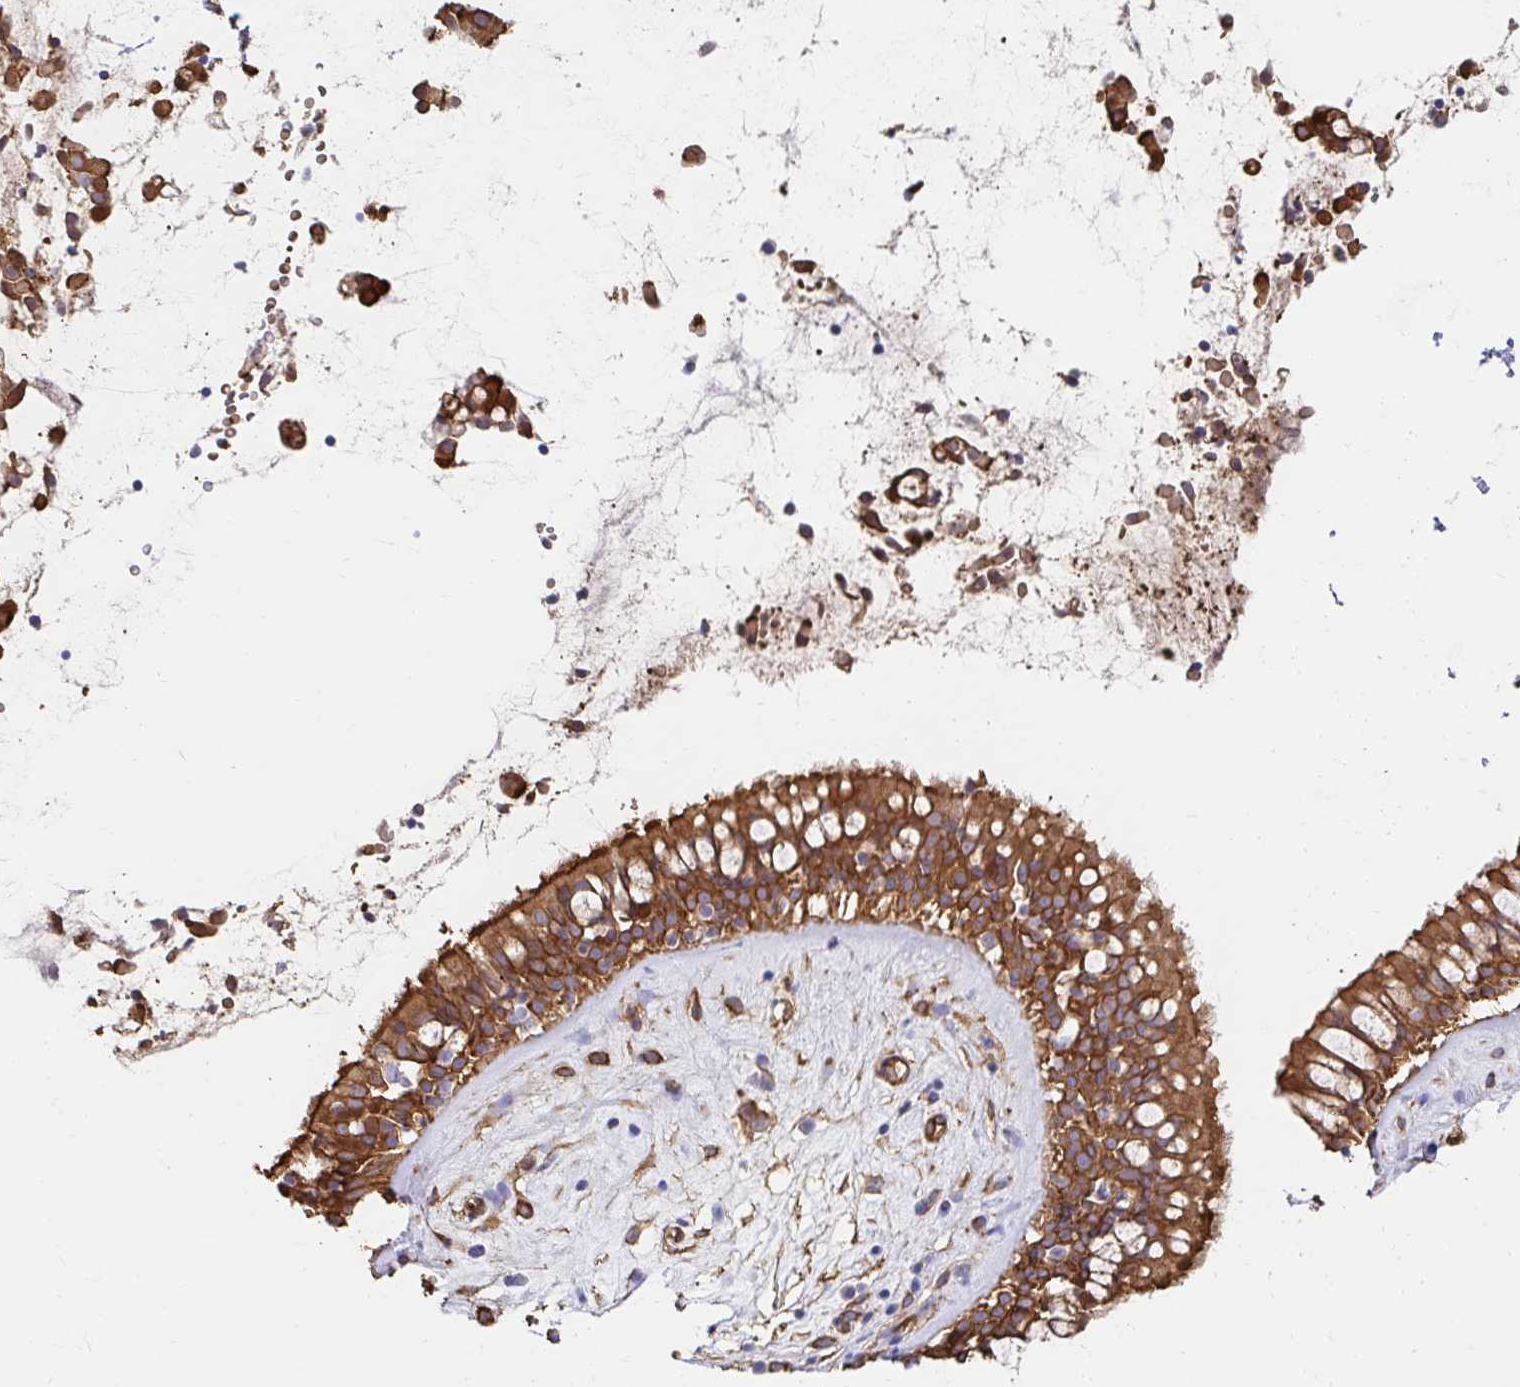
{"staining": {"intensity": "strong", "quantity": ">75%", "location": "cytoplasmic/membranous"}, "tissue": "nasopharynx", "cell_type": "Respiratory epithelial cells", "image_type": "normal", "snomed": [{"axis": "morphology", "description": "Normal tissue, NOS"}, {"axis": "topography", "description": "Nasopharynx"}], "caption": "Brown immunohistochemical staining in normal human nasopharynx demonstrates strong cytoplasmic/membranous staining in approximately >75% of respiratory epithelial cells. (Brightfield microscopy of DAB IHC at high magnification).", "gene": "CTTN", "patient": {"sex": "male", "age": 32}}